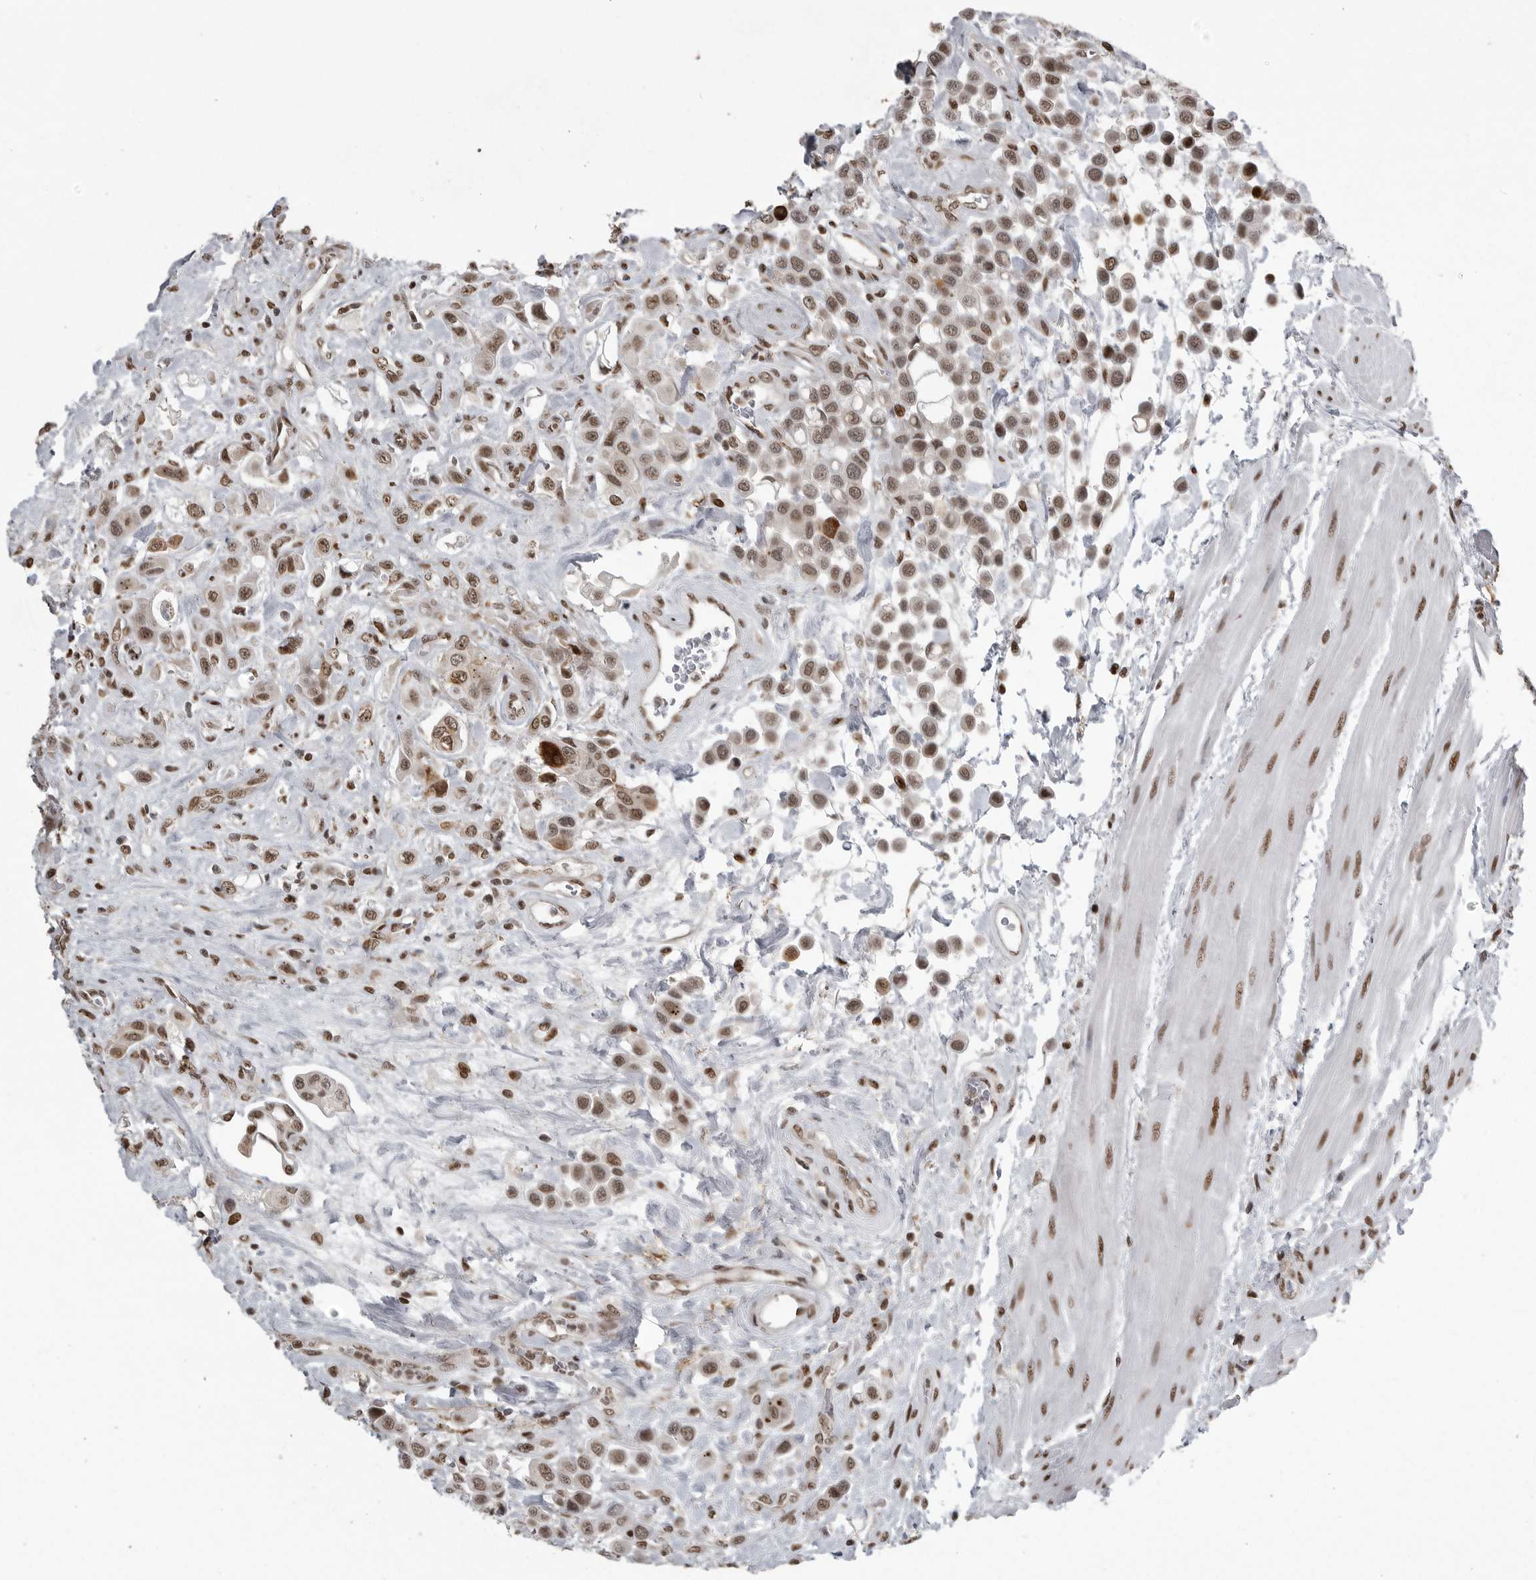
{"staining": {"intensity": "moderate", "quantity": ">75%", "location": "nuclear"}, "tissue": "urothelial cancer", "cell_type": "Tumor cells", "image_type": "cancer", "snomed": [{"axis": "morphology", "description": "Urothelial carcinoma, High grade"}, {"axis": "topography", "description": "Urinary bladder"}], "caption": "Human urothelial cancer stained with a brown dye shows moderate nuclear positive staining in approximately >75% of tumor cells.", "gene": "YAF2", "patient": {"sex": "male", "age": 50}}